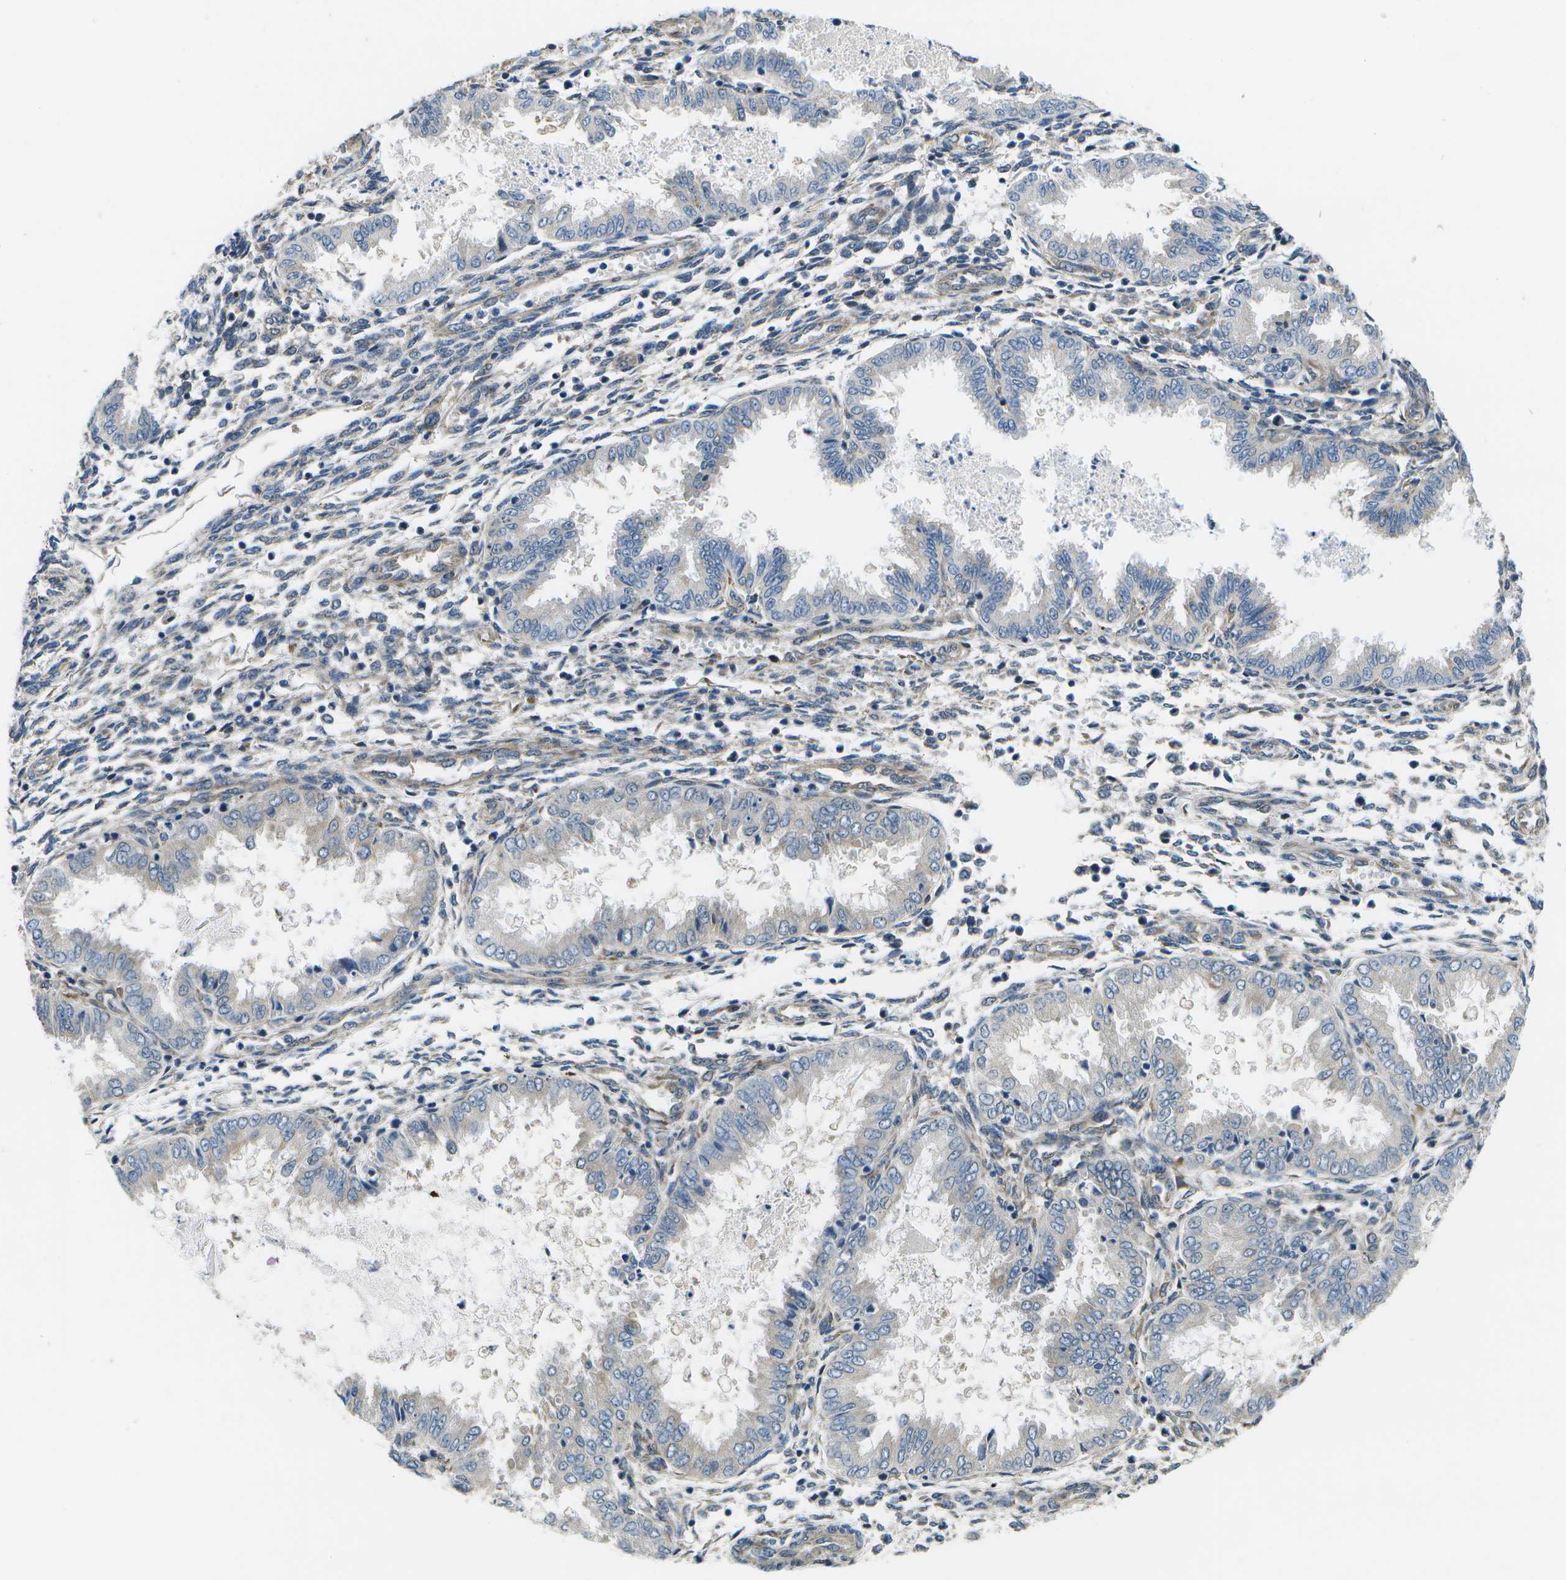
{"staining": {"intensity": "moderate", "quantity": "25%-75%", "location": "cytoplasmic/membranous"}, "tissue": "endometrium", "cell_type": "Cells in endometrial stroma", "image_type": "normal", "snomed": [{"axis": "morphology", "description": "Normal tissue, NOS"}, {"axis": "topography", "description": "Endometrium"}], "caption": "Immunohistochemistry (IHC) (DAB (3,3'-diaminobenzidine)) staining of normal human endometrium shows moderate cytoplasmic/membranous protein expression in about 25%-75% of cells in endometrial stroma. Nuclei are stained in blue.", "gene": "P3H1", "patient": {"sex": "female", "age": 33}}